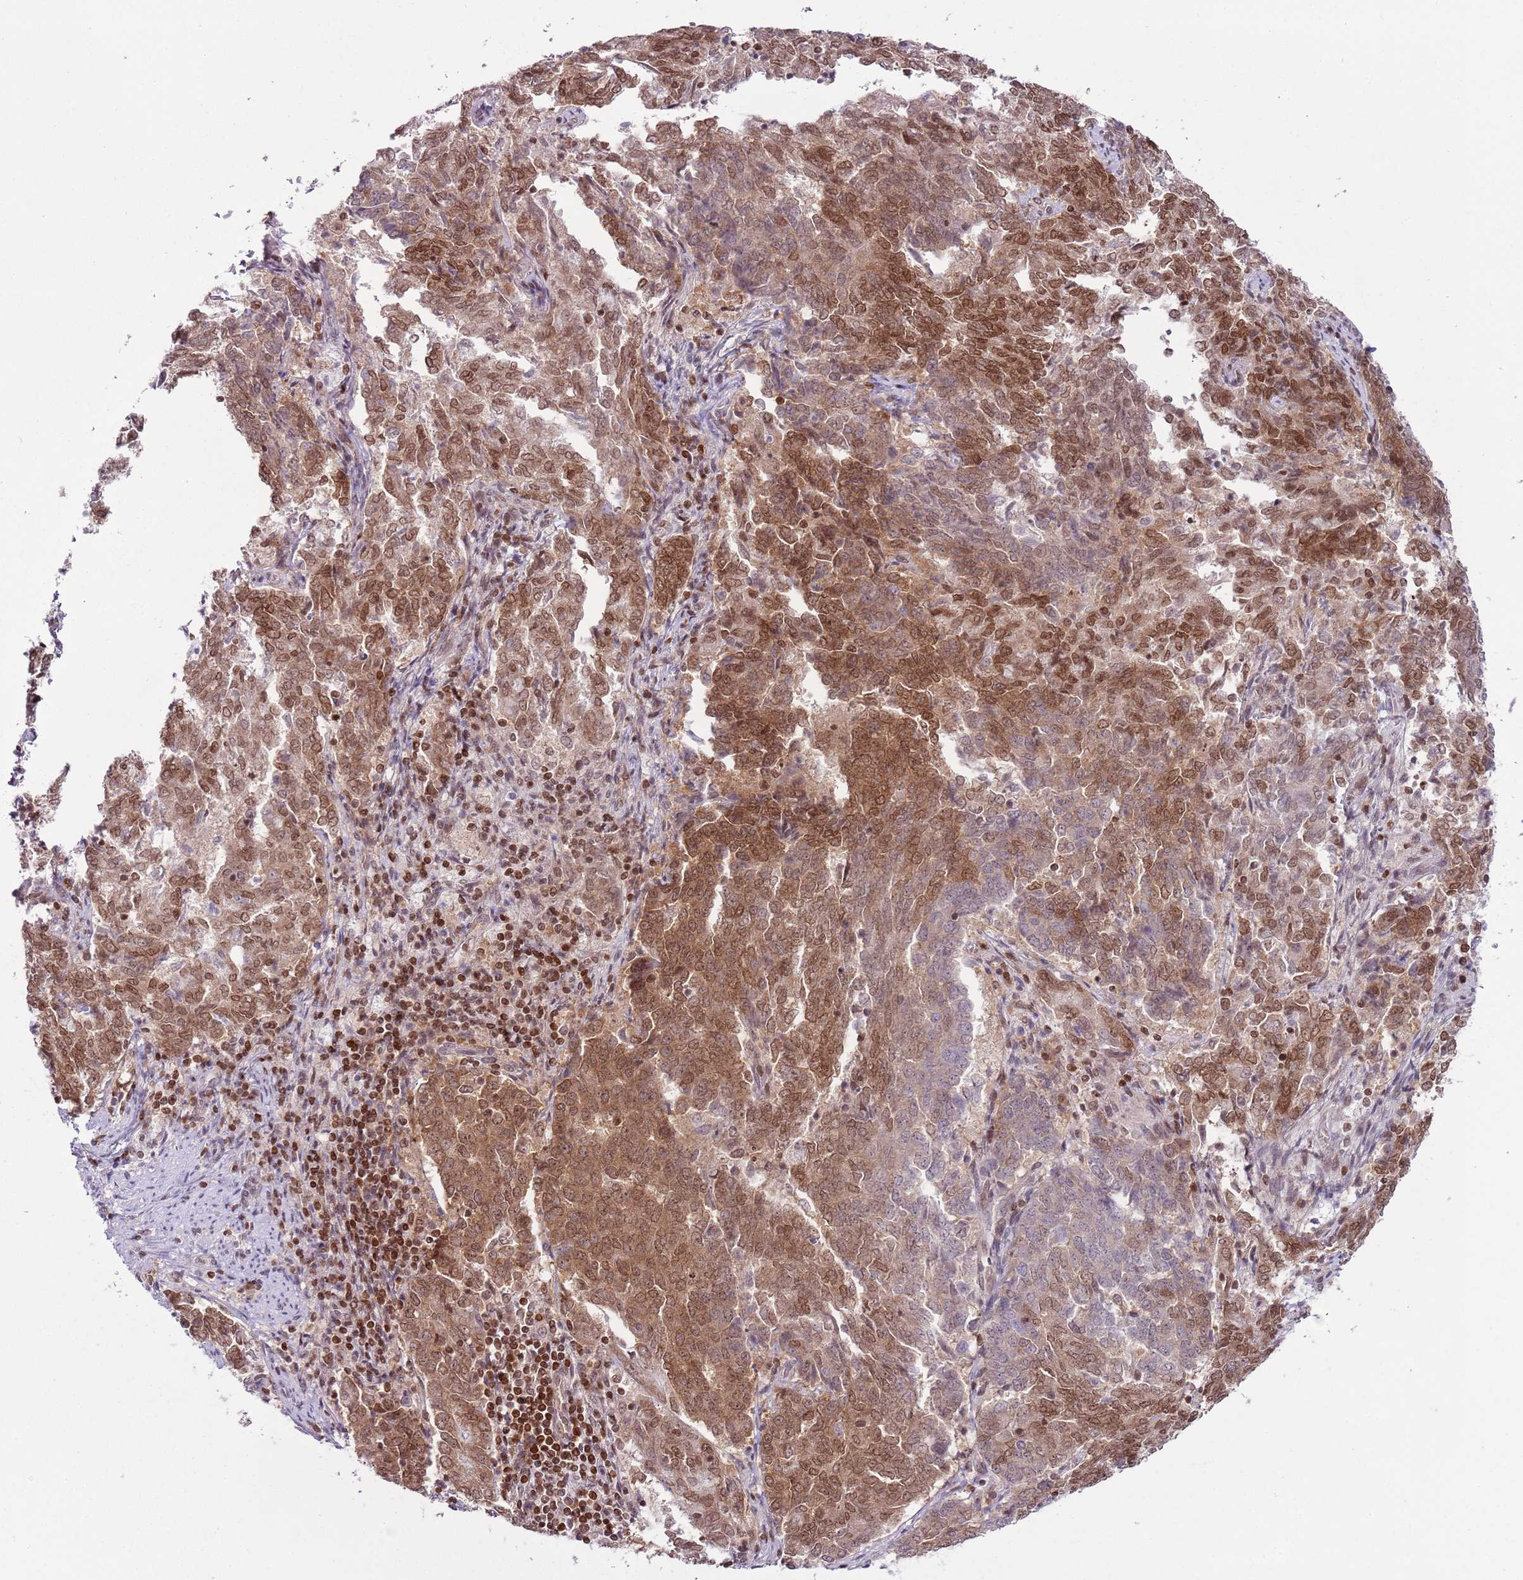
{"staining": {"intensity": "moderate", "quantity": ">75%", "location": "cytoplasmic/membranous,nuclear"}, "tissue": "endometrial cancer", "cell_type": "Tumor cells", "image_type": "cancer", "snomed": [{"axis": "morphology", "description": "Adenocarcinoma, NOS"}, {"axis": "topography", "description": "Endometrium"}], "caption": "A high-resolution photomicrograph shows IHC staining of endometrial cancer (adenocarcinoma), which demonstrates moderate cytoplasmic/membranous and nuclear expression in approximately >75% of tumor cells.", "gene": "SELENOH", "patient": {"sex": "female", "age": 80}}